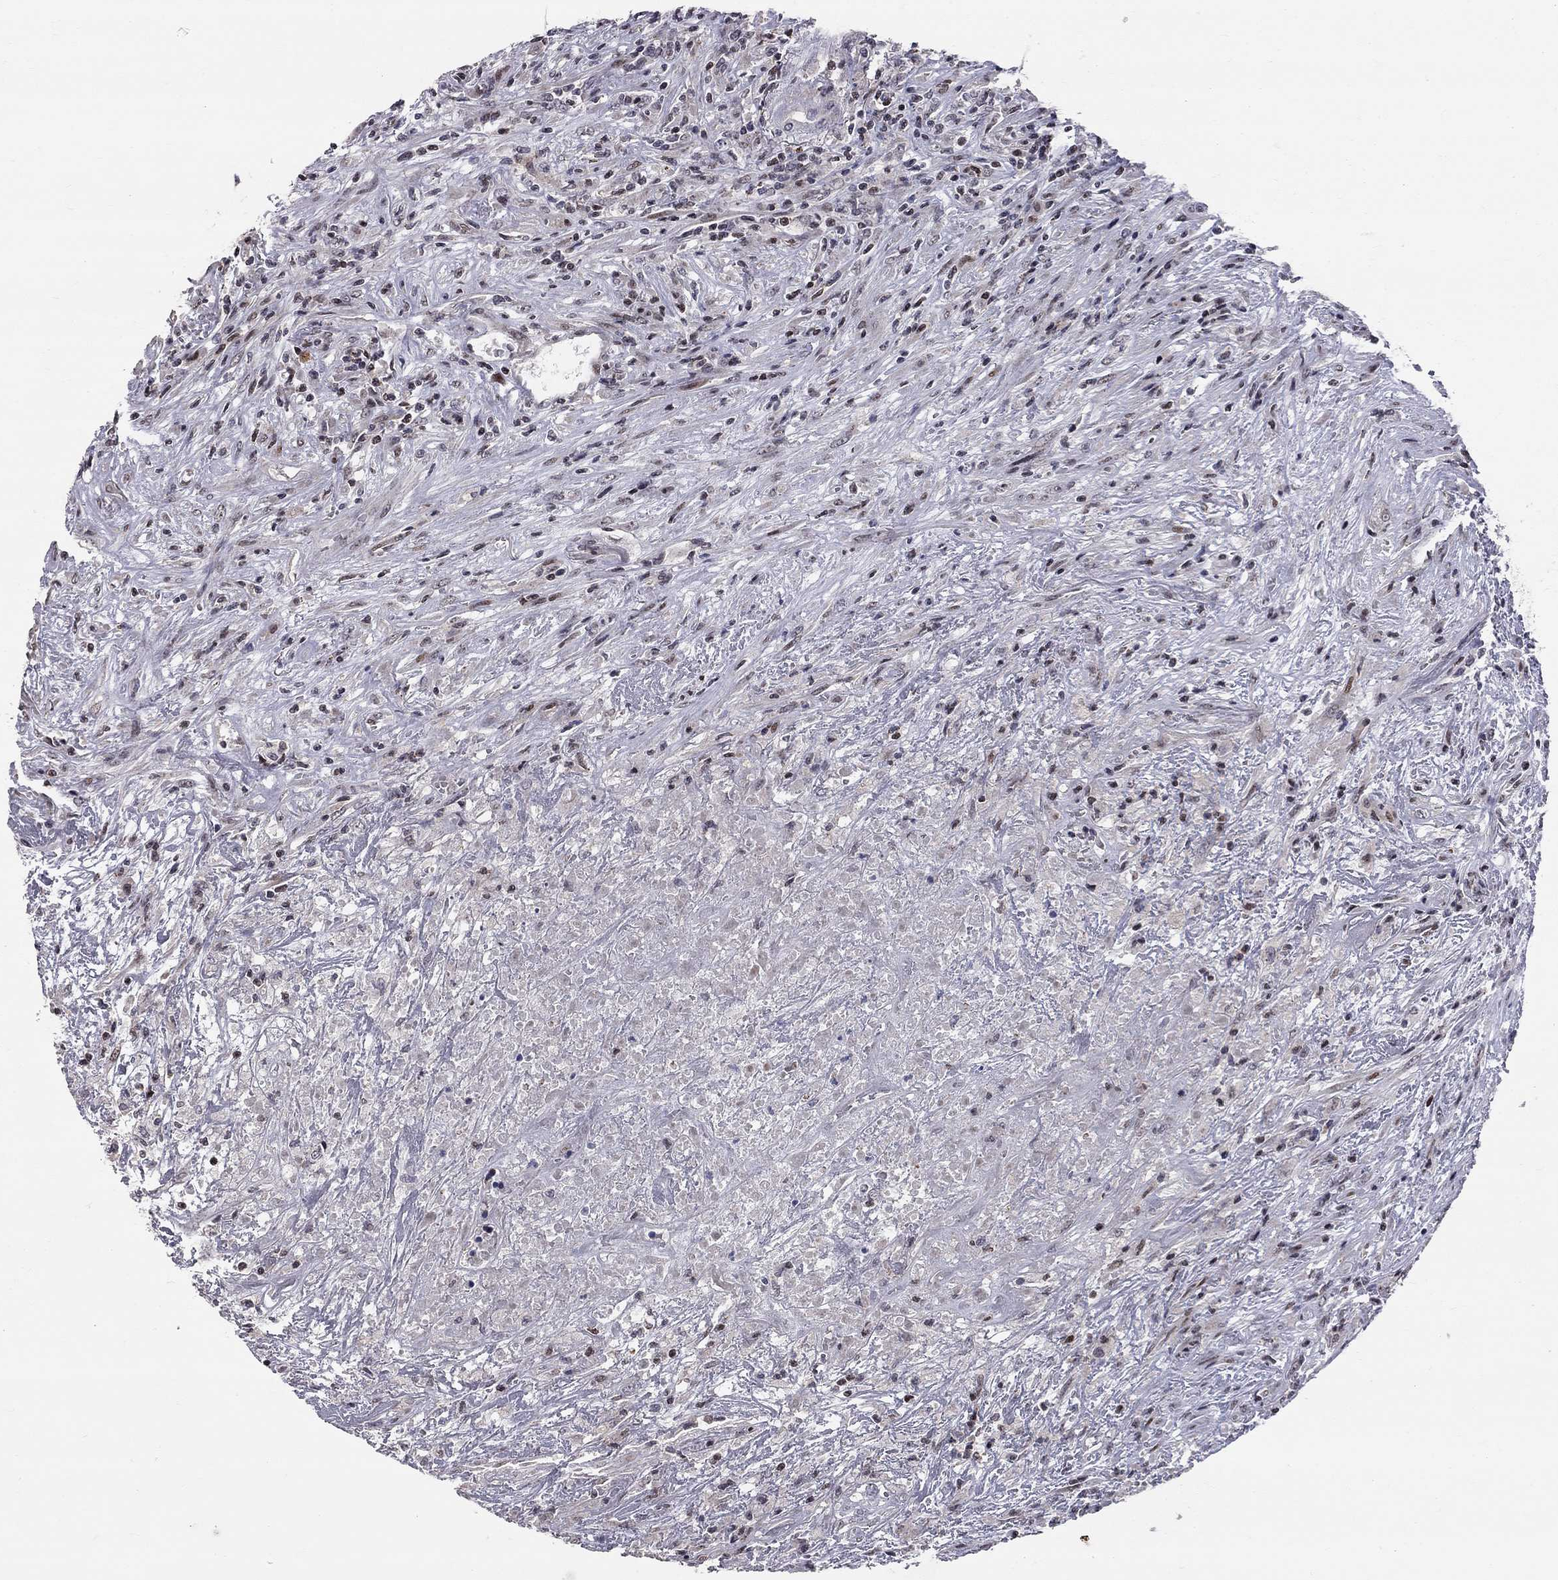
{"staining": {"intensity": "negative", "quantity": "none", "location": "none"}, "tissue": "lymphoma", "cell_type": "Tumor cells", "image_type": "cancer", "snomed": [{"axis": "morphology", "description": "Malignant lymphoma, non-Hodgkin's type, High grade"}, {"axis": "topography", "description": "Lung"}], "caption": "High power microscopy image of an IHC micrograph of malignant lymphoma, non-Hodgkin's type (high-grade), revealing no significant positivity in tumor cells.", "gene": "HDAC3", "patient": {"sex": "male", "age": 79}}